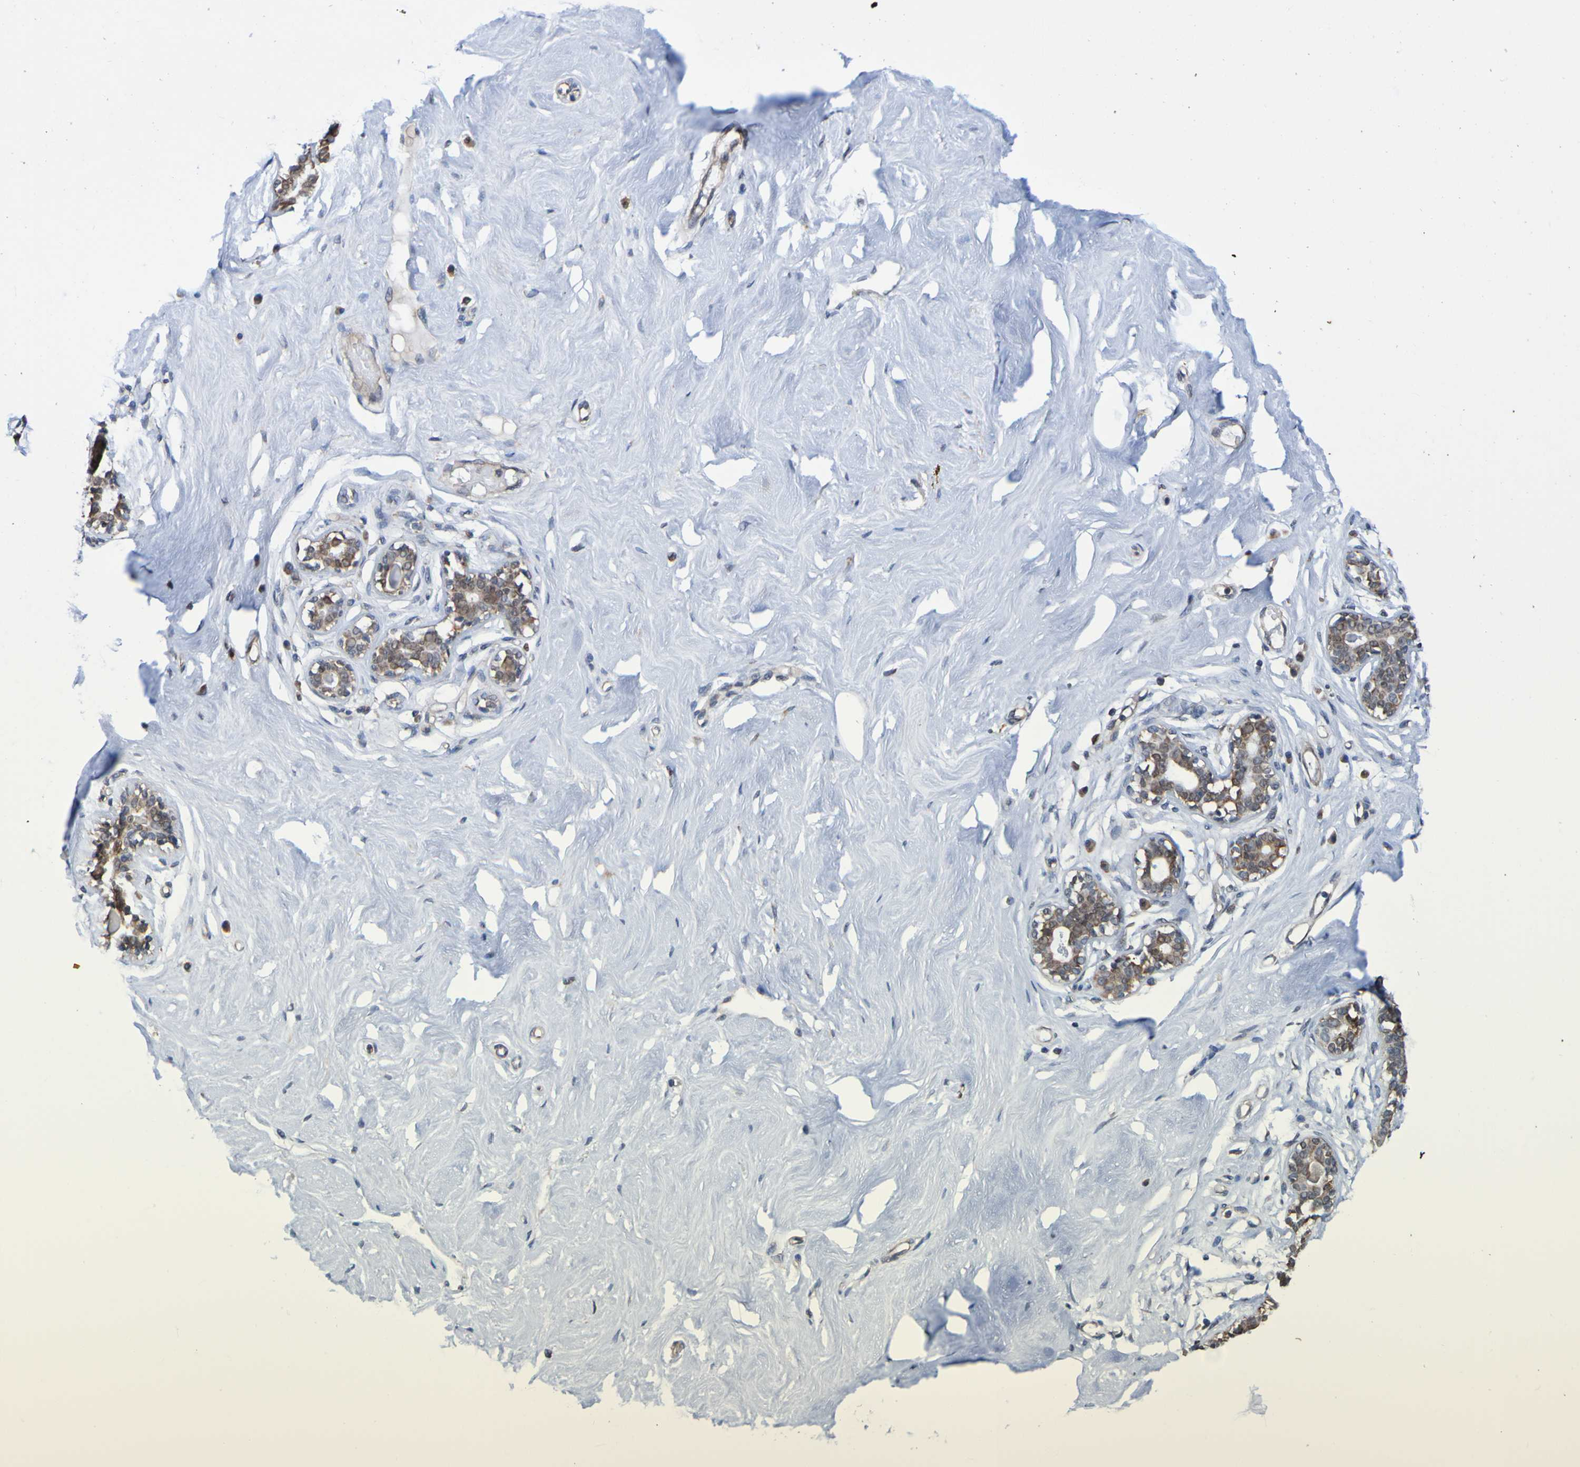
{"staining": {"intensity": "negative", "quantity": "none", "location": "none"}, "tissue": "breast", "cell_type": "Adipocytes", "image_type": "normal", "snomed": [{"axis": "morphology", "description": "Normal tissue, NOS"}, {"axis": "topography", "description": "Breast"}], "caption": "This photomicrograph is of benign breast stained with immunohistochemistry to label a protein in brown with the nuclei are counter-stained blue. There is no expression in adipocytes.", "gene": "AXIN1", "patient": {"sex": "female", "age": 23}}